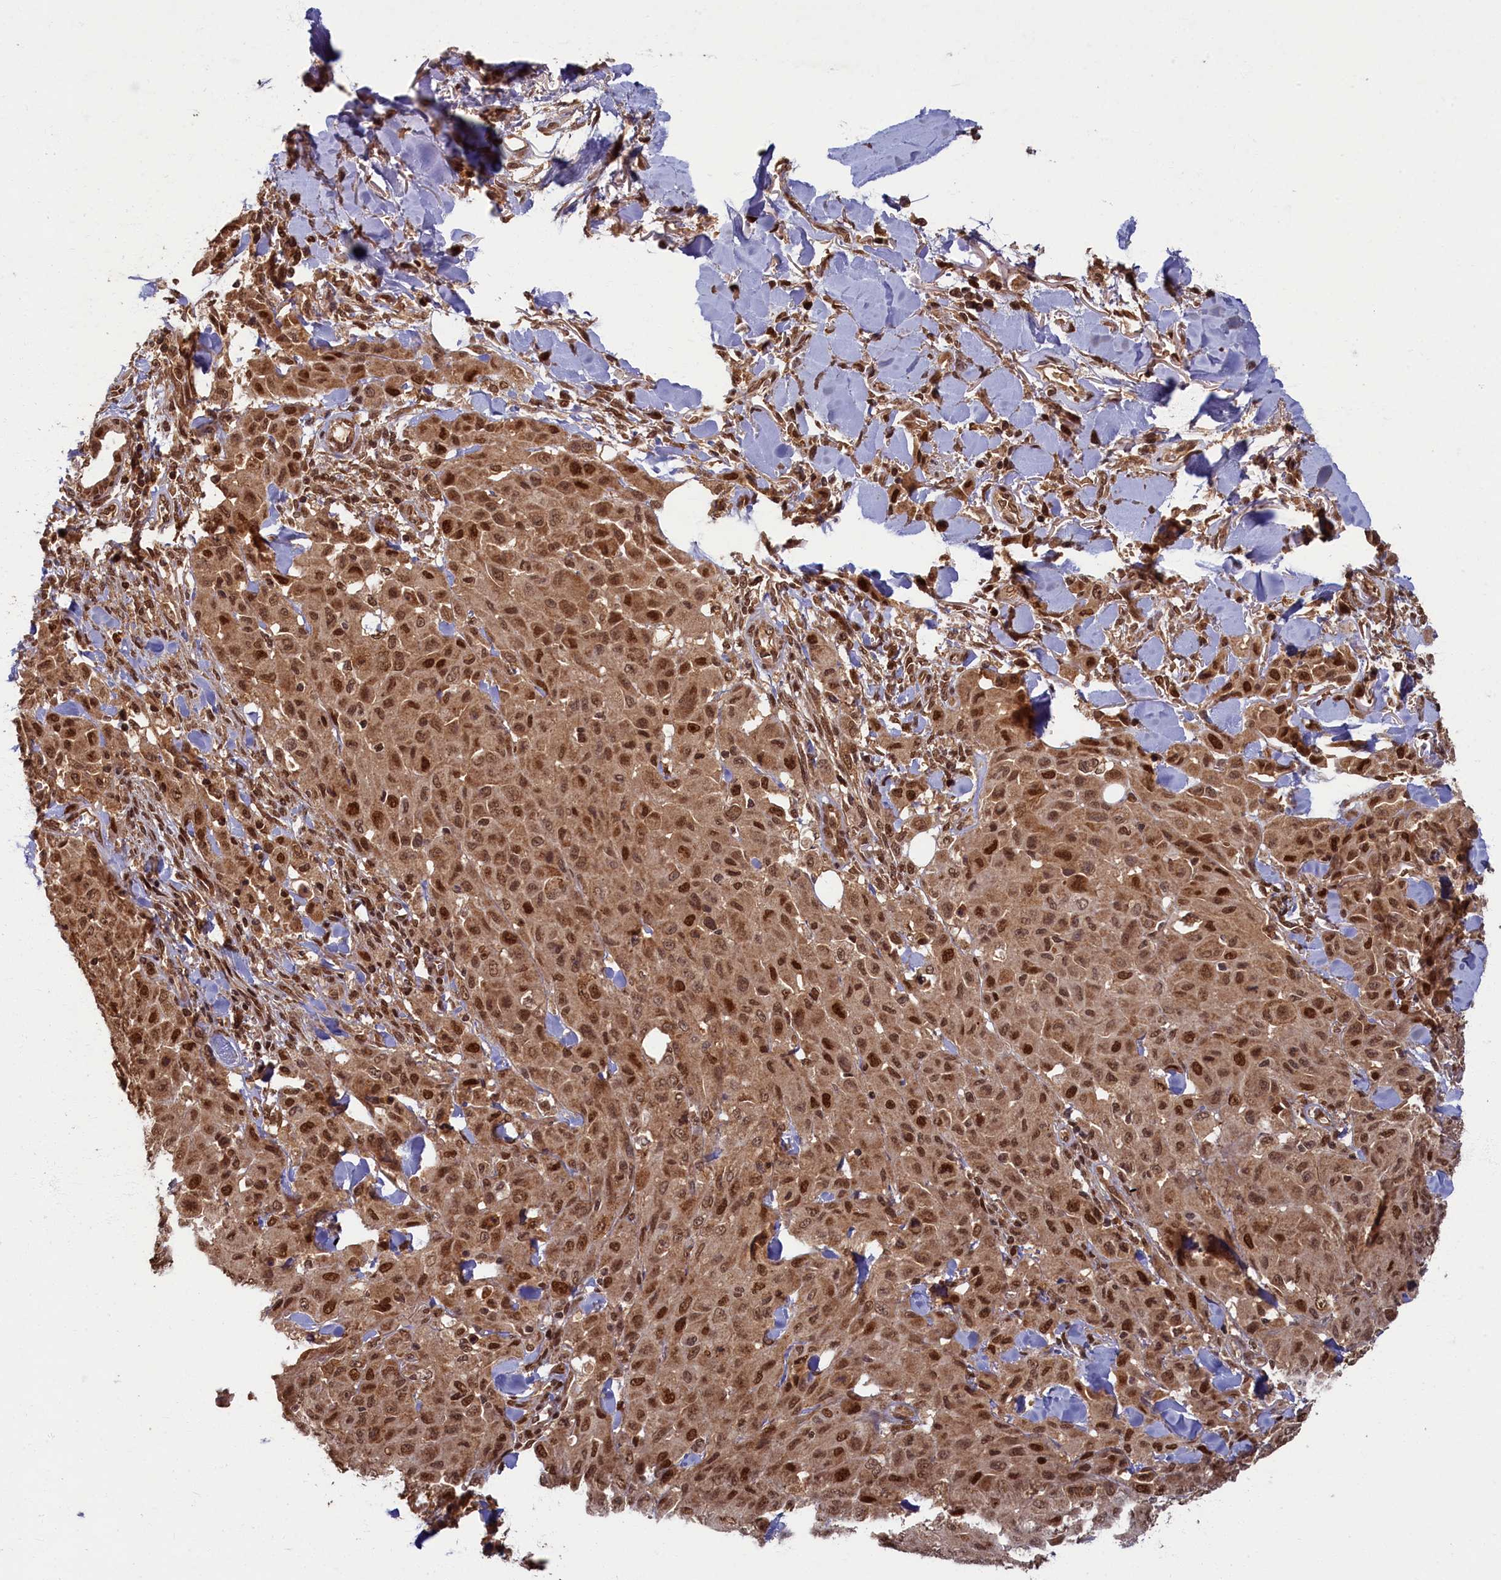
{"staining": {"intensity": "strong", "quantity": ">75%", "location": "nuclear"}, "tissue": "melanoma", "cell_type": "Tumor cells", "image_type": "cancer", "snomed": [{"axis": "morphology", "description": "Malignant melanoma, Metastatic site"}, {"axis": "topography", "description": "Skin"}], "caption": "Protein analysis of melanoma tissue displays strong nuclear positivity in about >75% of tumor cells. (DAB (3,3'-diaminobenzidine) IHC, brown staining for protein, blue staining for nuclei).", "gene": "BRCA1", "patient": {"sex": "female", "age": 81}}